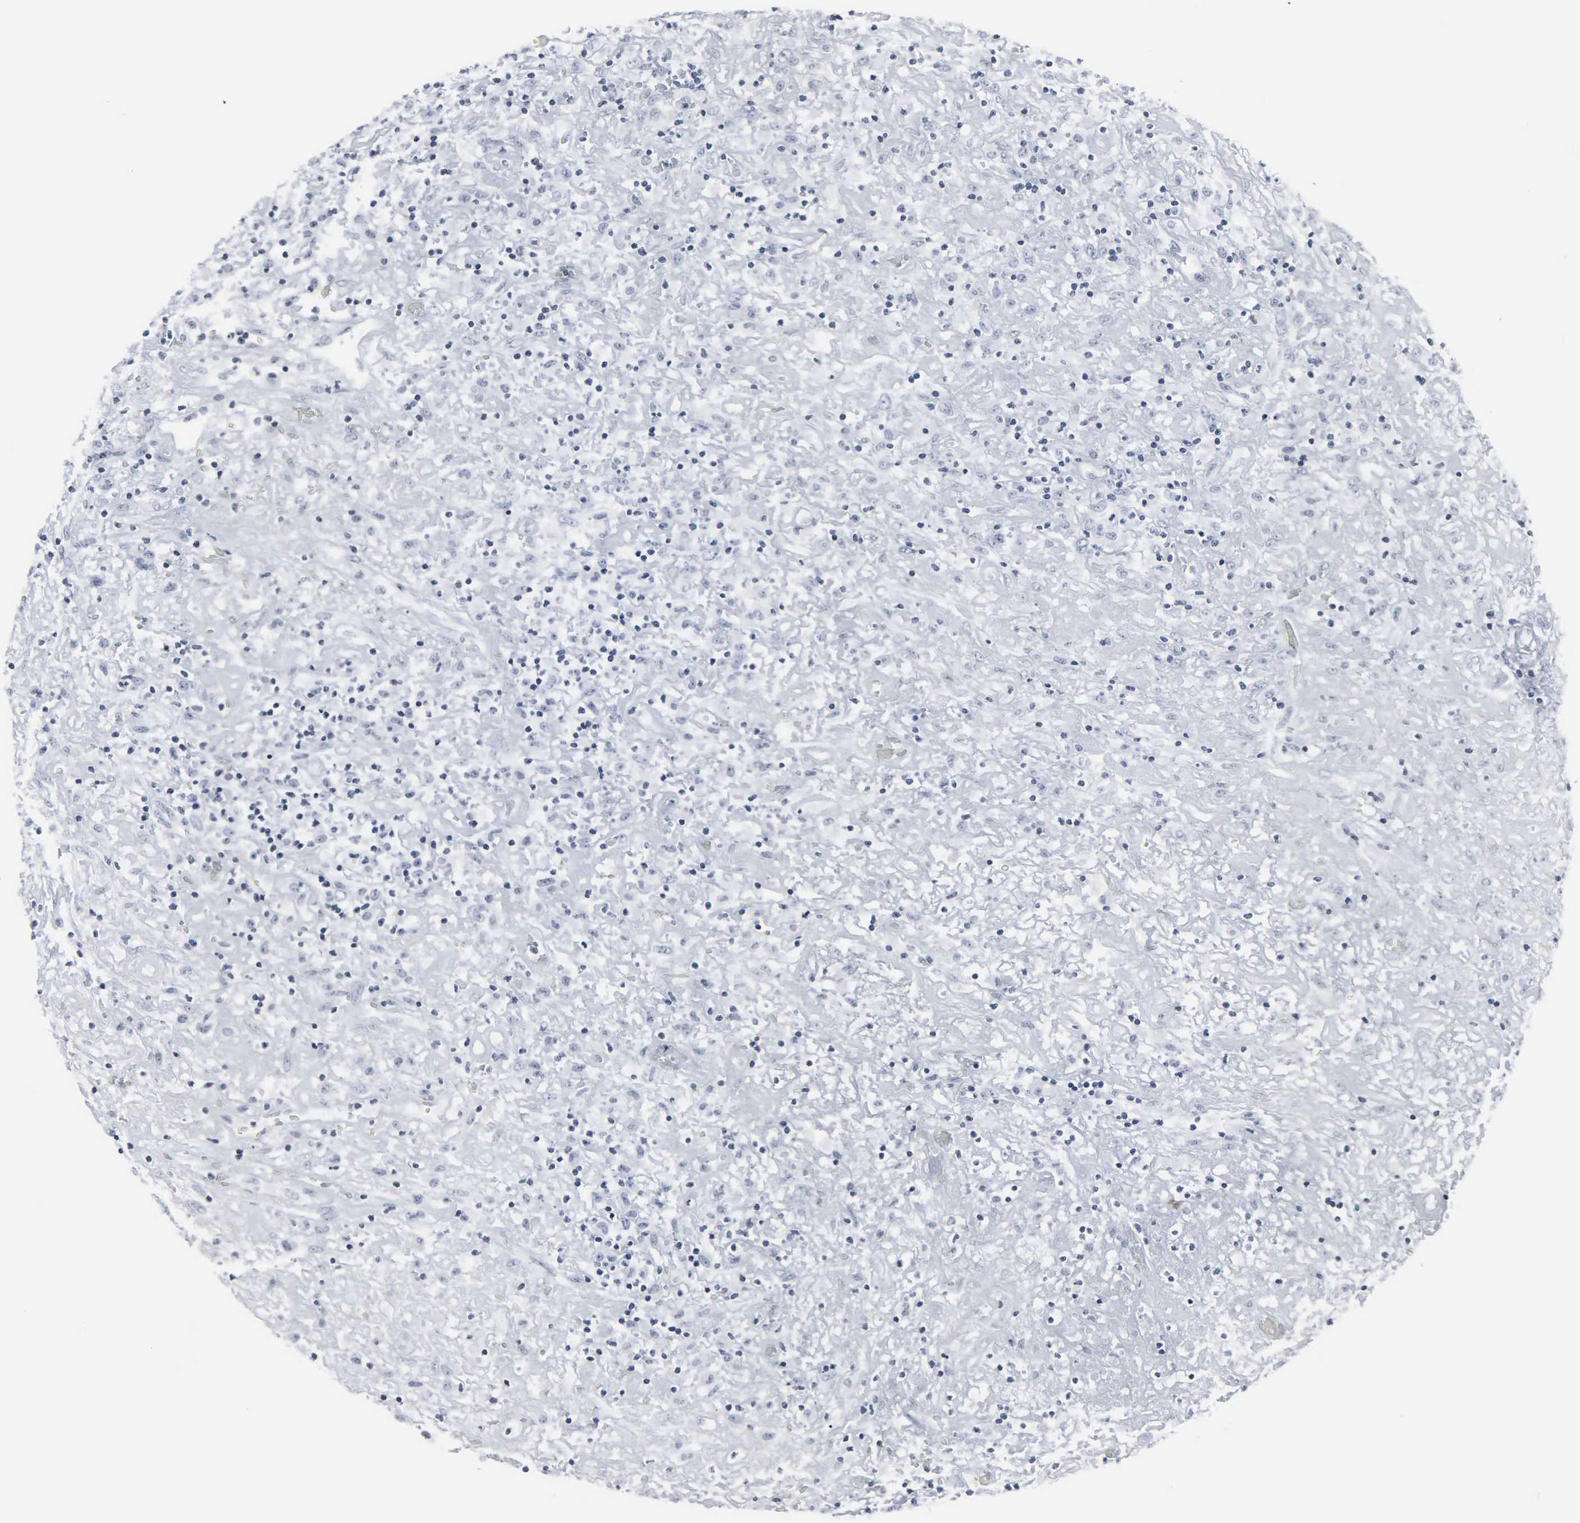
{"staining": {"intensity": "negative", "quantity": "none", "location": "none"}, "tissue": "lymphoma", "cell_type": "Tumor cells", "image_type": "cancer", "snomed": [{"axis": "morphology", "description": "Hodgkin's disease, NOS"}, {"axis": "topography", "description": "Lymph node"}], "caption": "This is a photomicrograph of immunohistochemistry (IHC) staining of Hodgkin's disease, which shows no expression in tumor cells. The staining is performed using DAB (3,3'-diaminobenzidine) brown chromogen with nuclei counter-stained in using hematoxylin.", "gene": "DGCR2", "patient": {"sex": "male", "age": 46}}